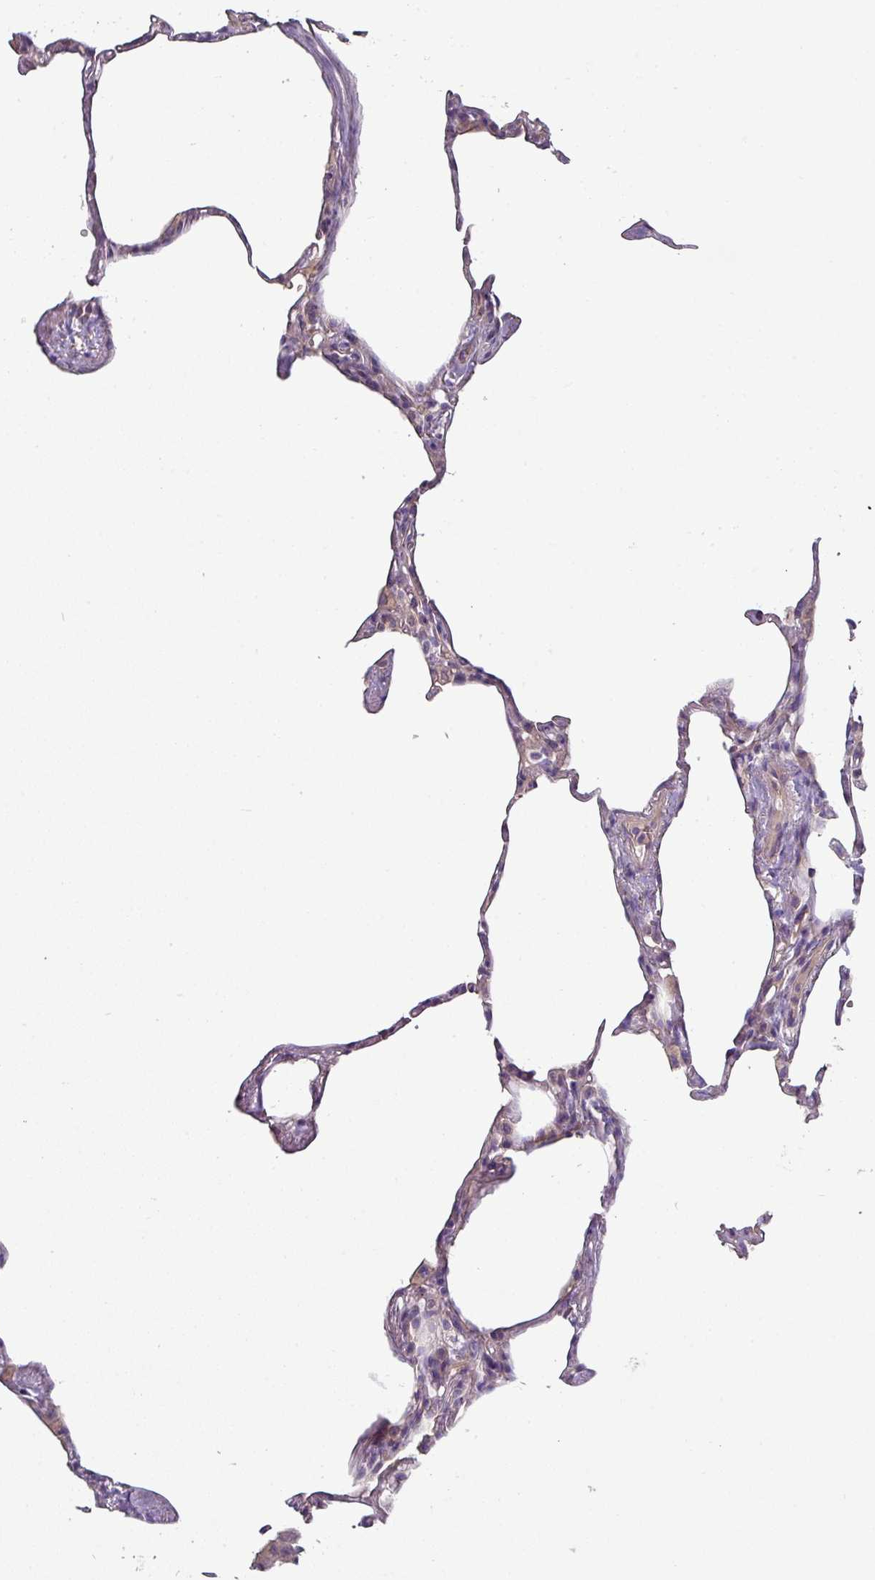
{"staining": {"intensity": "weak", "quantity": "<25%", "location": "cytoplasmic/membranous"}, "tissue": "lung", "cell_type": "Alveolar cells", "image_type": "normal", "snomed": [{"axis": "morphology", "description": "Normal tissue, NOS"}, {"axis": "topography", "description": "Lung"}], "caption": "Protein analysis of benign lung shows no significant staining in alveolar cells.", "gene": "LRRC9", "patient": {"sex": "male", "age": 65}}